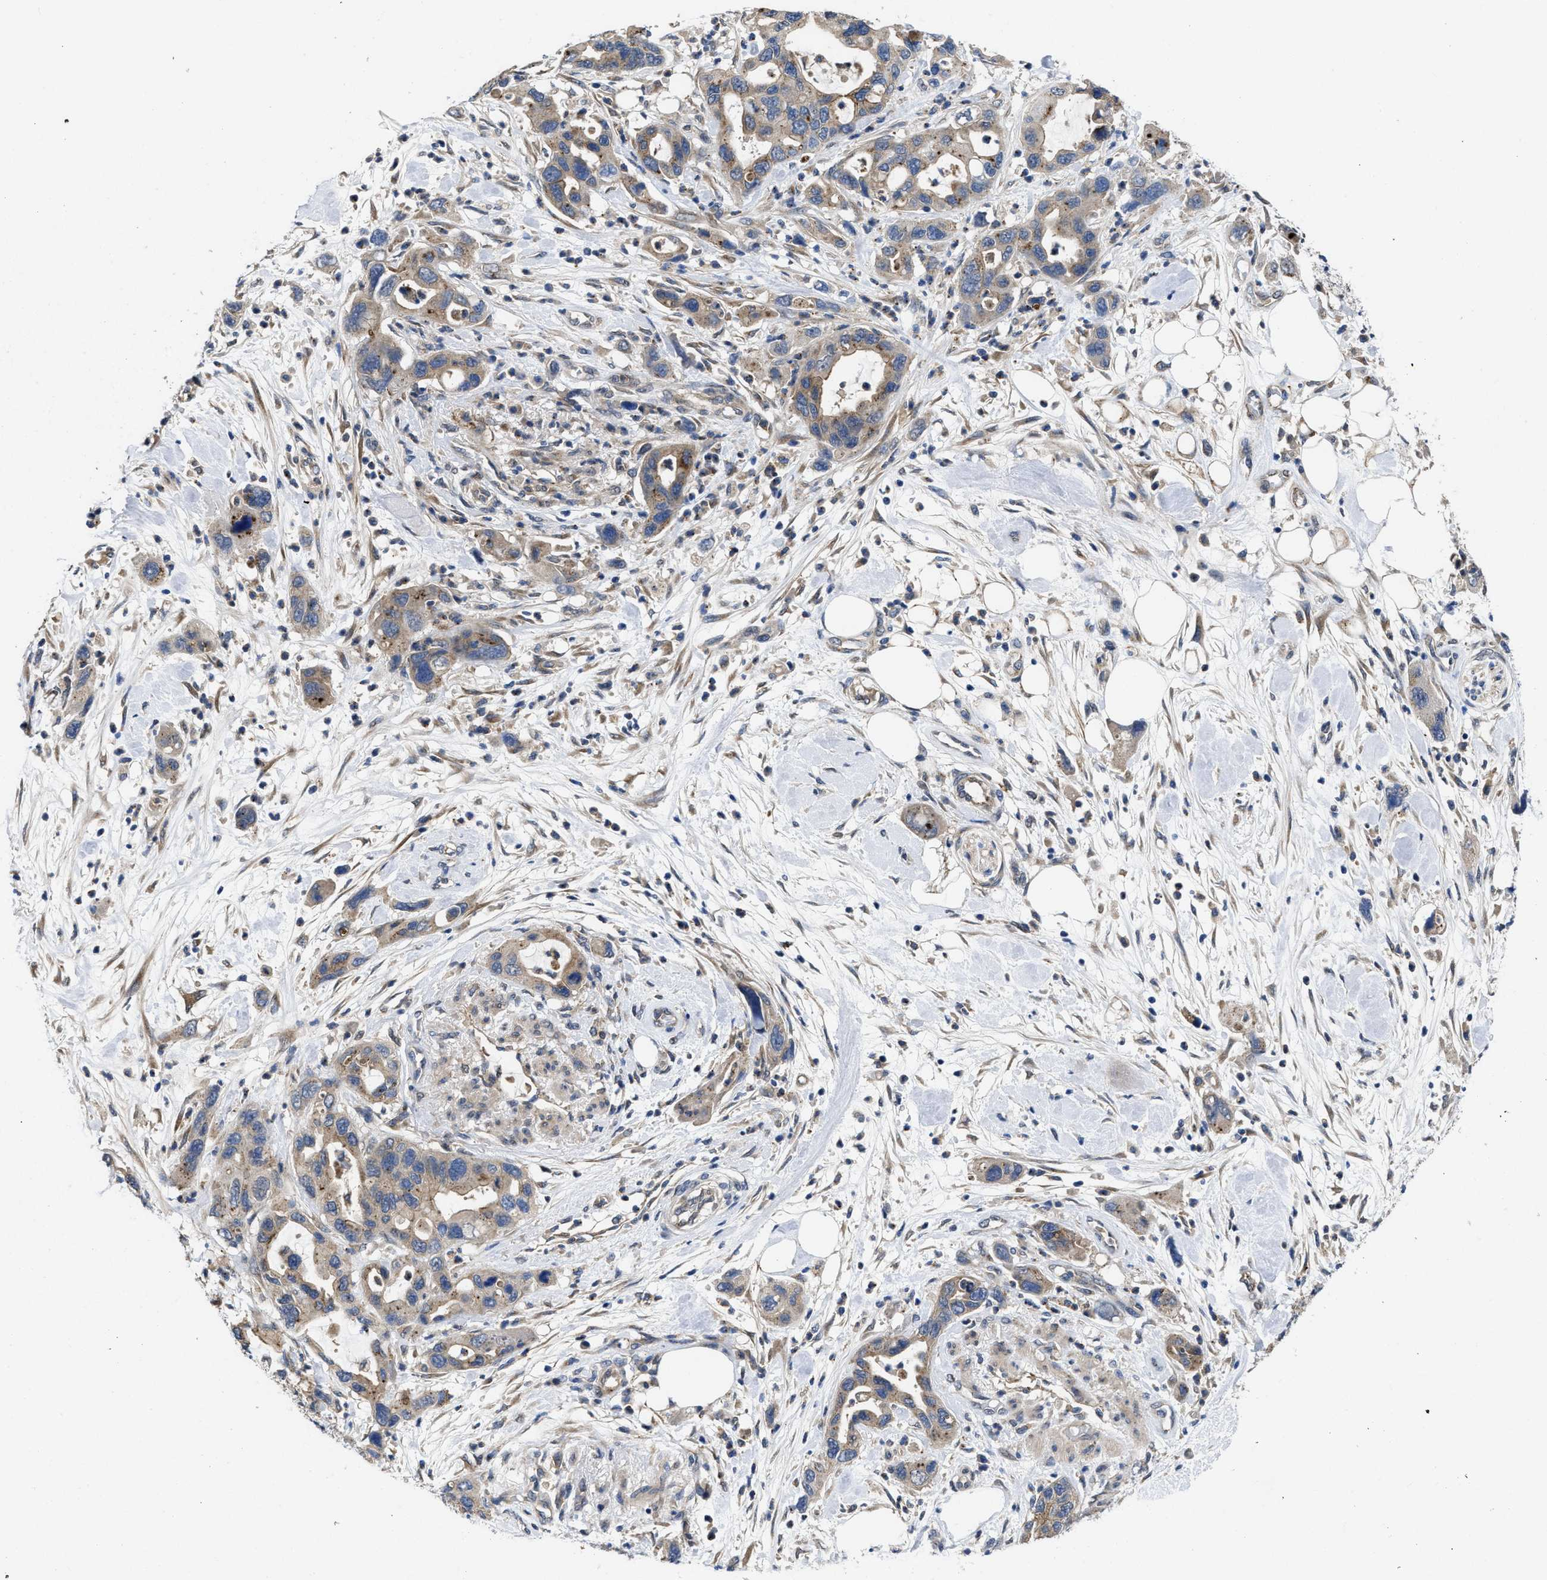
{"staining": {"intensity": "weak", "quantity": ">75%", "location": "cytoplasmic/membranous"}, "tissue": "pancreatic cancer", "cell_type": "Tumor cells", "image_type": "cancer", "snomed": [{"axis": "morphology", "description": "Normal tissue, NOS"}, {"axis": "morphology", "description": "Adenocarcinoma, NOS"}, {"axis": "topography", "description": "Pancreas"}], "caption": "This histopathology image demonstrates IHC staining of adenocarcinoma (pancreatic), with low weak cytoplasmic/membranous expression in about >75% of tumor cells.", "gene": "PKD2", "patient": {"sex": "female", "age": 71}}